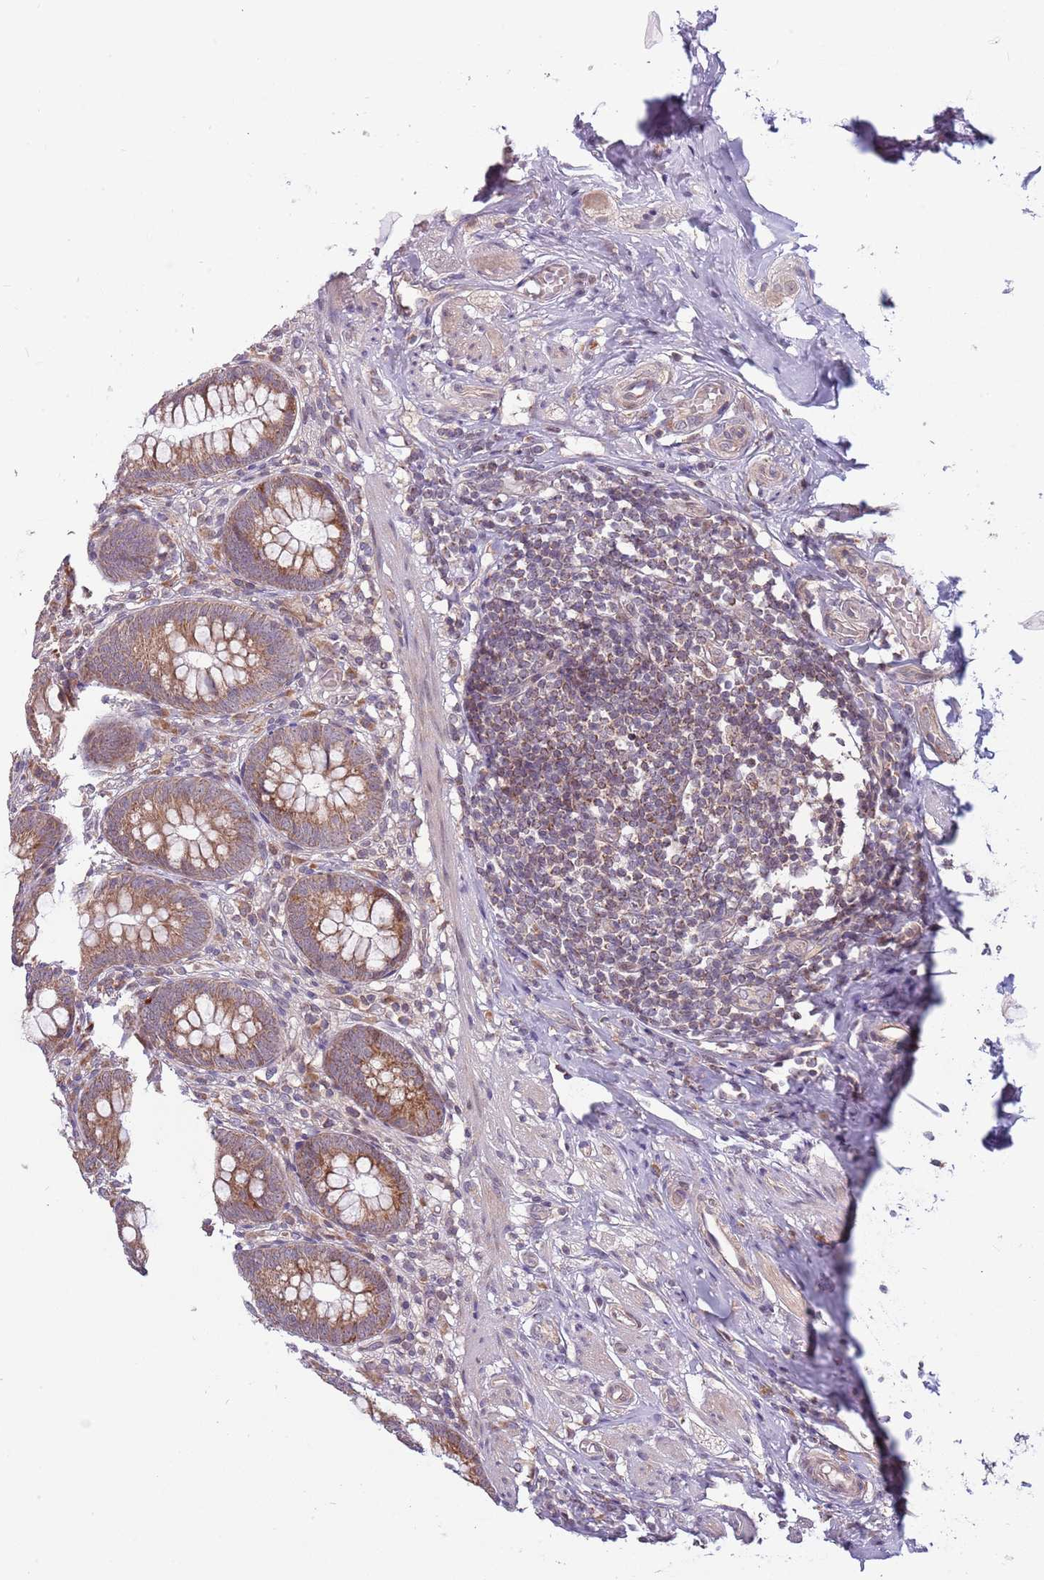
{"staining": {"intensity": "moderate", "quantity": ">75%", "location": "cytoplasmic/membranous"}, "tissue": "appendix", "cell_type": "Glandular cells", "image_type": "normal", "snomed": [{"axis": "morphology", "description": "Normal tissue, NOS"}, {"axis": "topography", "description": "Appendix"}], "caption": "DAB immunohistochemical staining of benign human appendix exhibits moderate cytoplasmic/membranous protein positivity in approximately >75% of glandular cells.", "gene": "RNF181", "patient": {"sex": "male", "age": 55}}